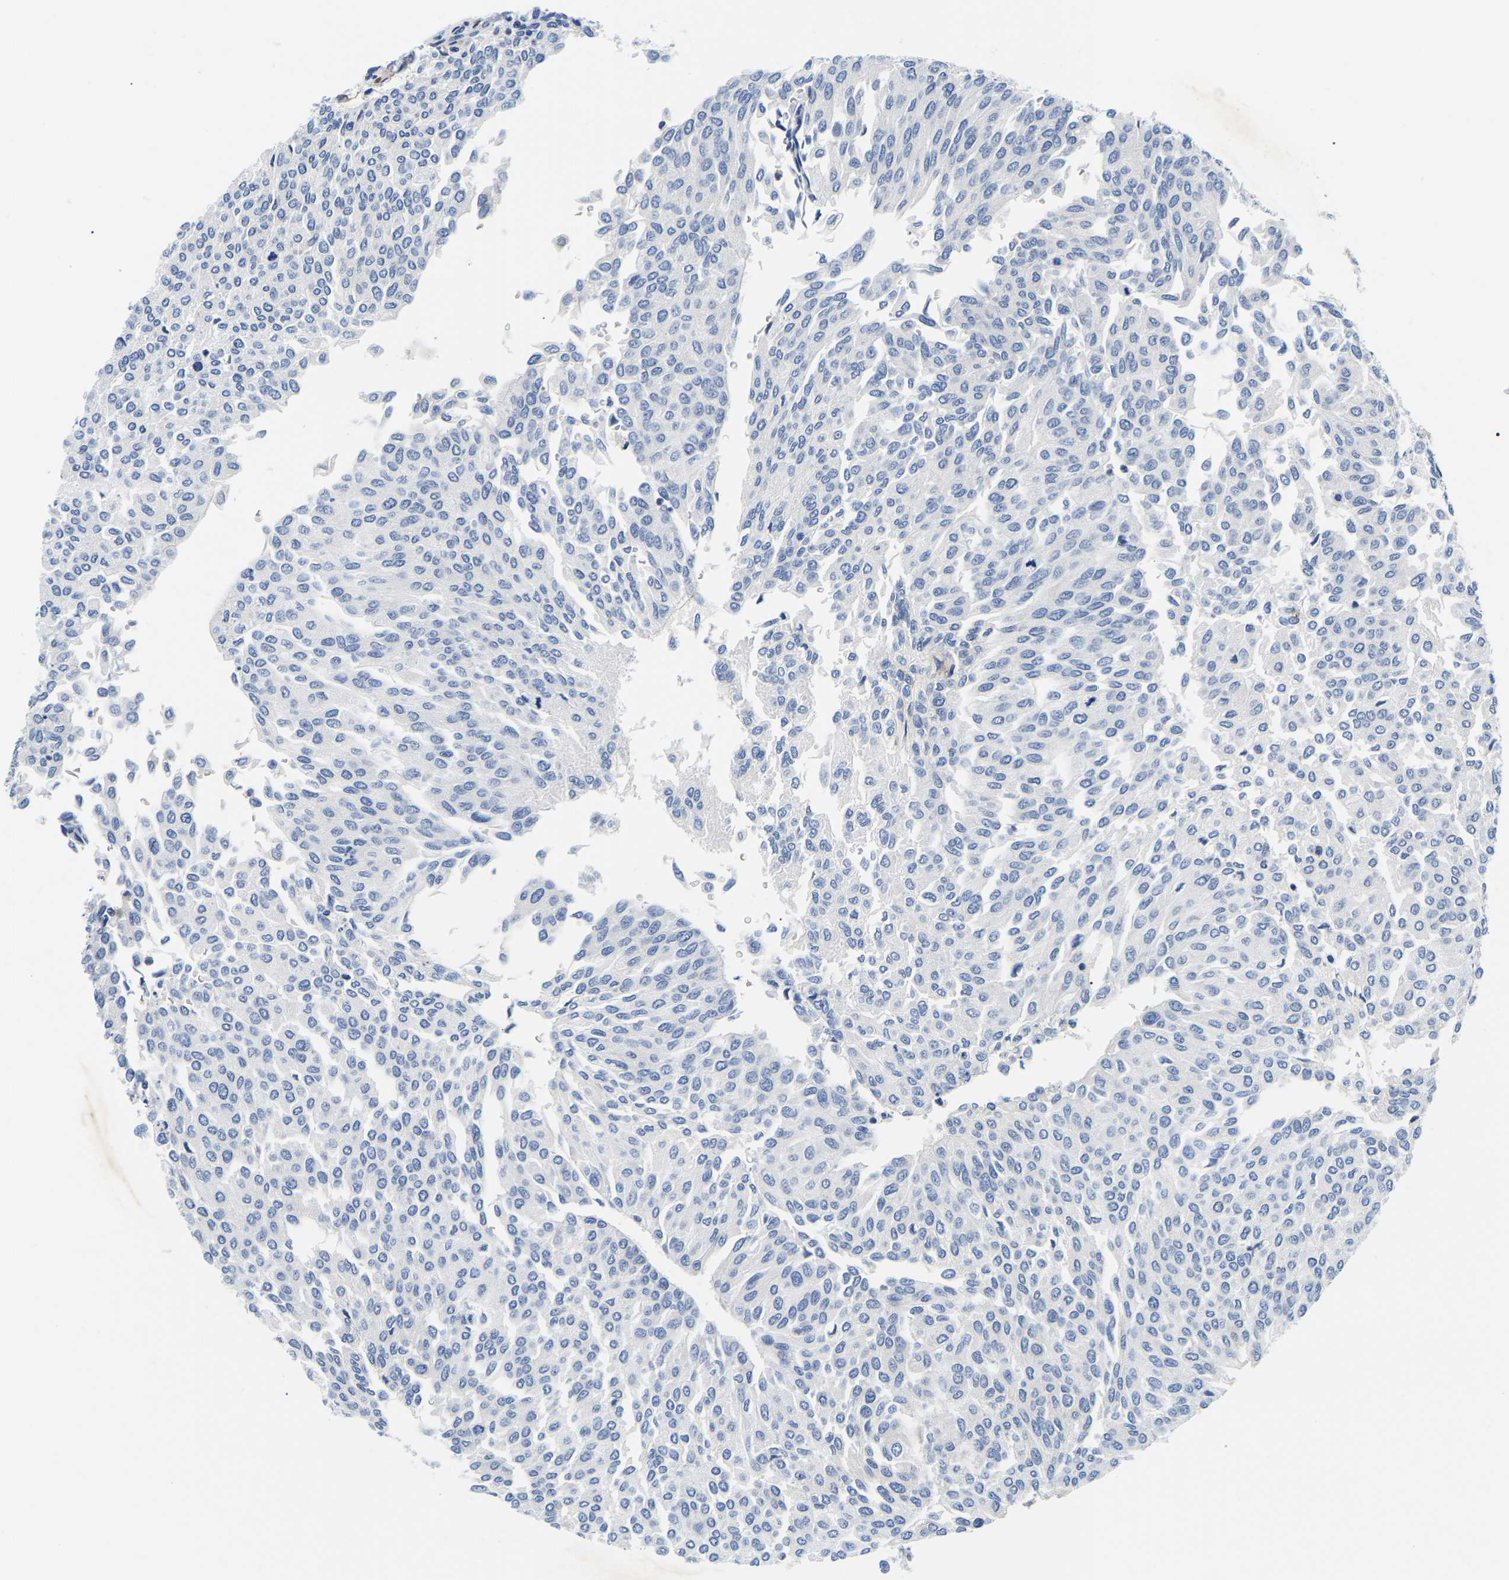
{"staining": {"intensity": "negative", "quantity": "none", "location": "none"}, "tissue": "urothelial cancer", "cell_type": "Tumor cells", "image_type": "cancer", "snomed": [{"axis": "morphology", "description": "Urothelial carcinoma, Low grade"}, {"axis": "topography", "description": "Urinary bladder"}], "caption": "There is no significant expression in tumor cells of low-grade urothelial carcinoma.", "gene": "DUSP8", "patient": {"sex": "female", "age": 79}}